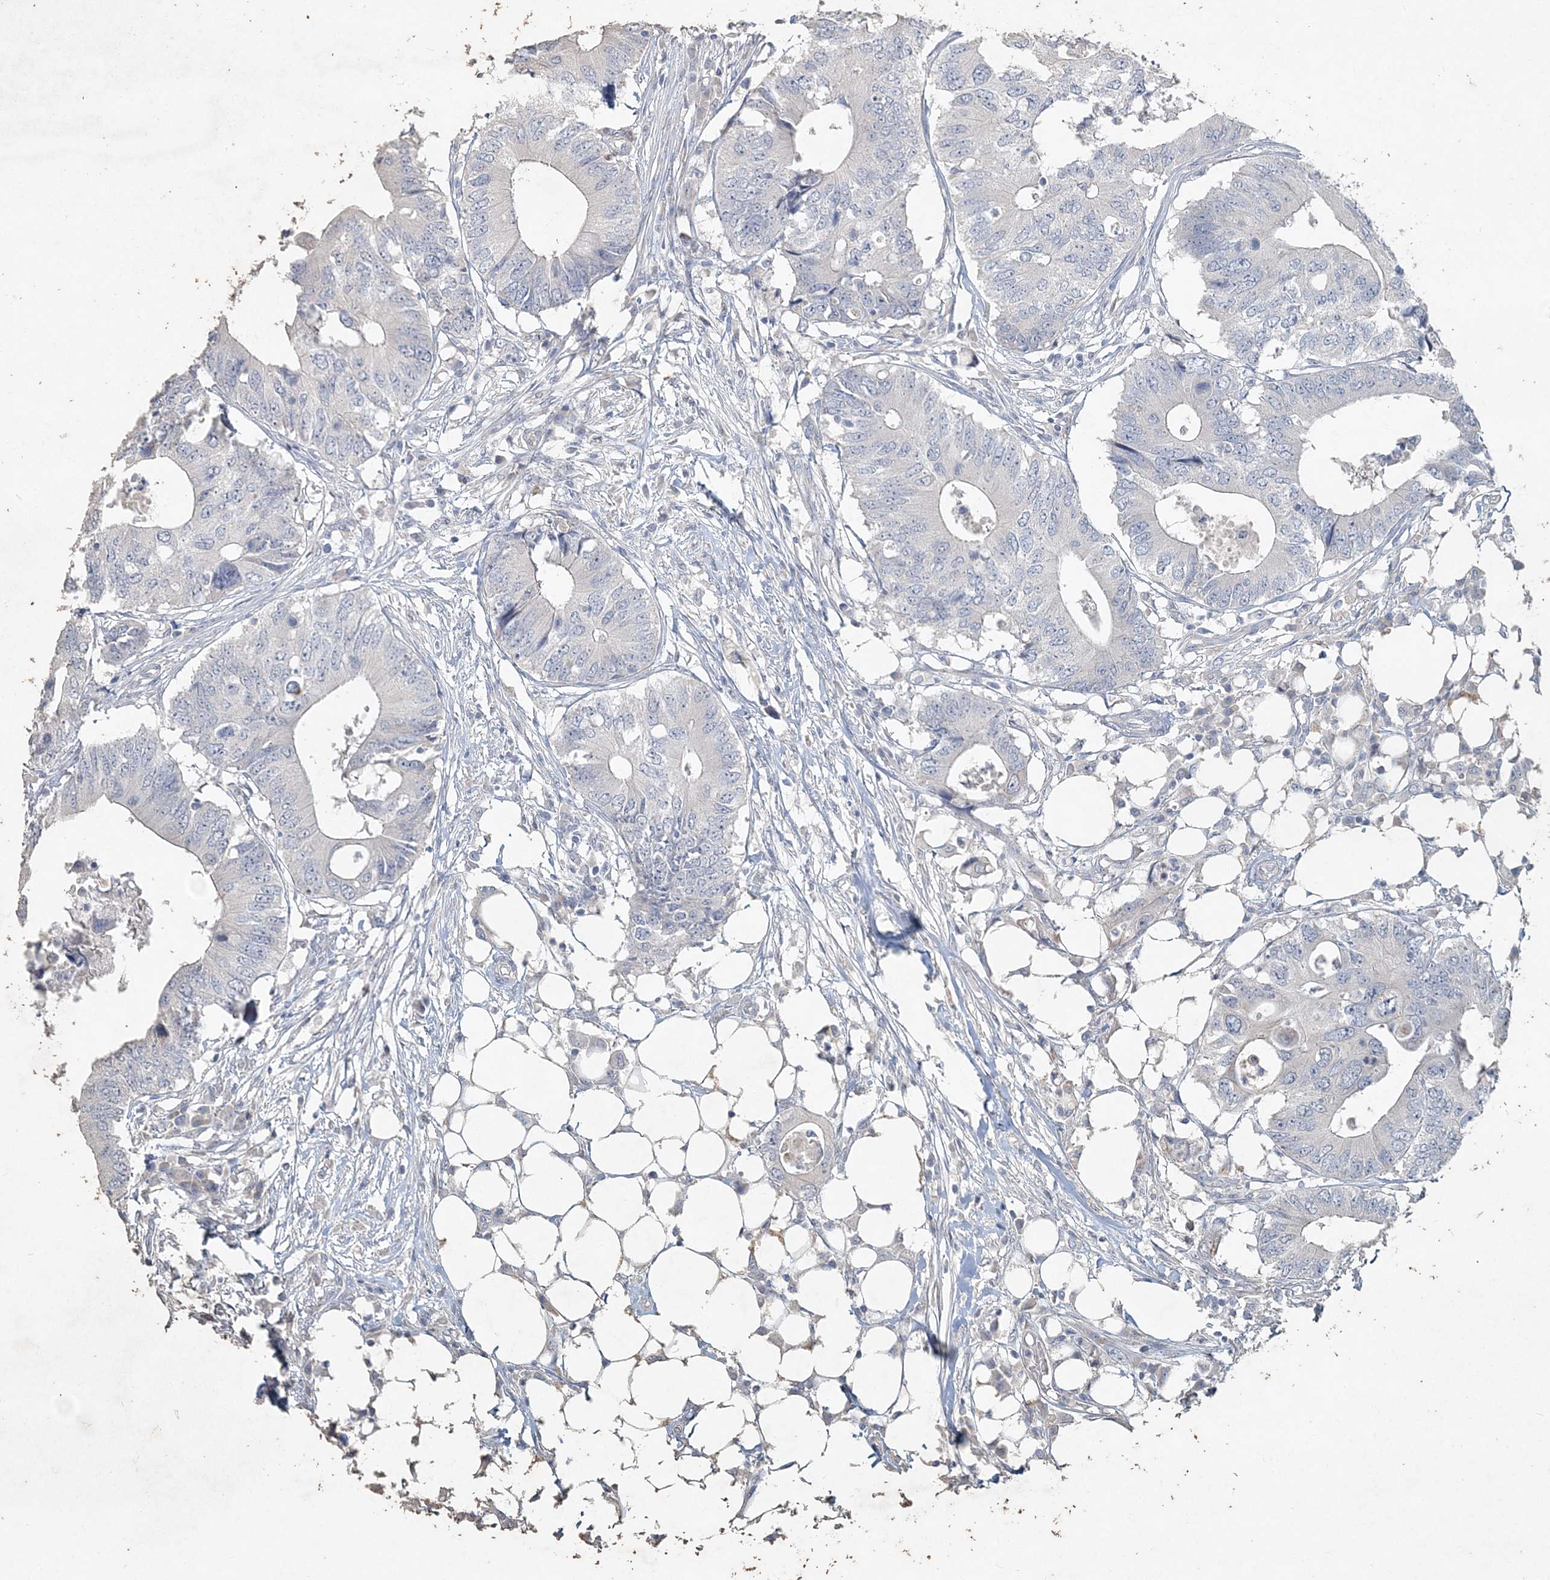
{"staining": {"intensity": "negative", "quantity": "none", "location": "none"}, "tissue": "colorectal cancer", "cell_type": "Tumor cells", "image_type": "cancer", "snomed": [{"axis": "morphology", "description": "Adenocarcinoma, NOS"}, {"axis": "topography", "description": "Colon"}], "caption": "Immunohistochemical staining of colorectal cancer (adenocarcinoma) shows no significant staining in tumor cells.", "gene": "DNAH5", "patient": {"sex": "male", "age": 71}}